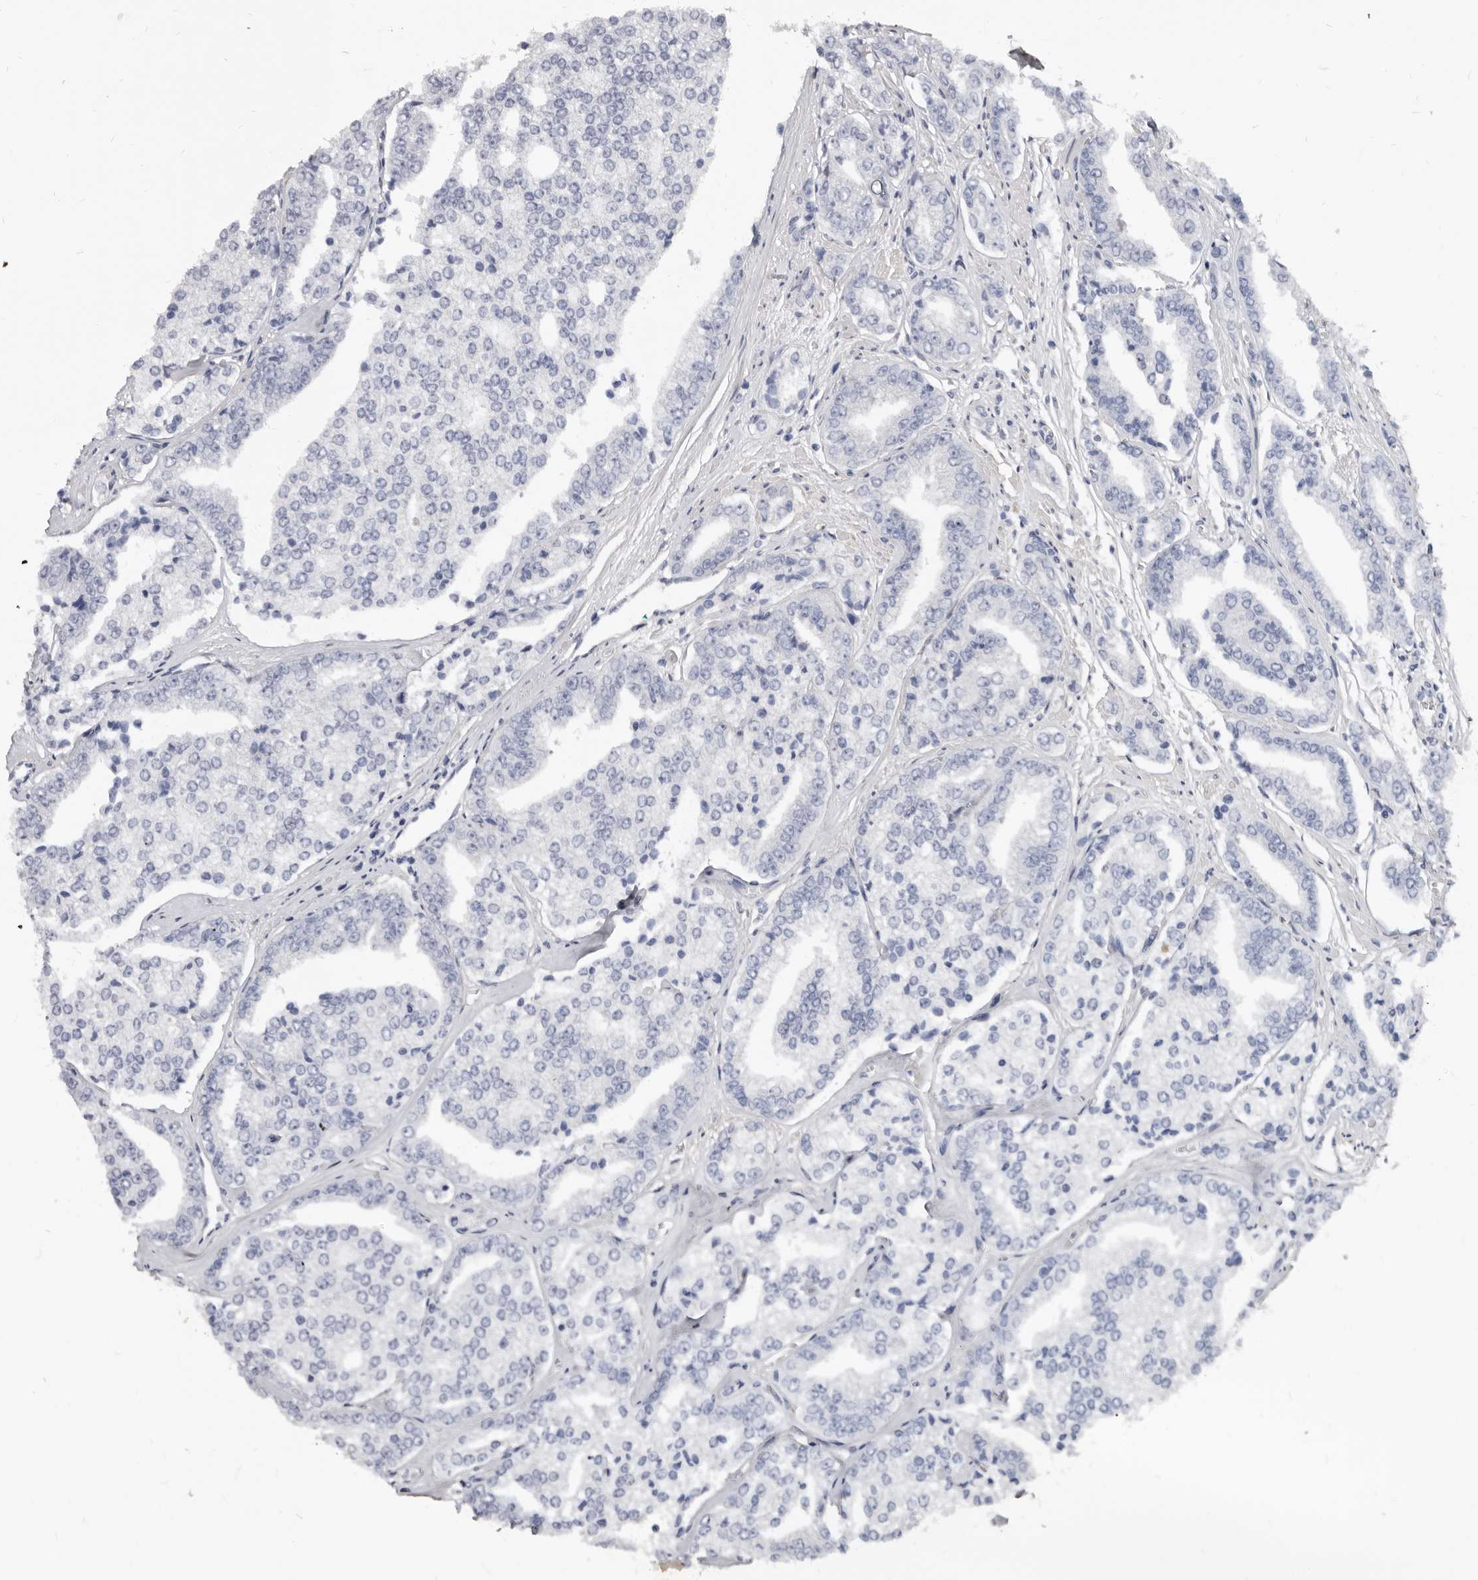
{"staining": {"intensity": "negative", "quantity": "none", "location": "none"}, "tissue": "prostate cancer", "cell_type": "Tumor cells", "image_type": "cancer", "snomed": [{"axis": "morphology", "description": "Adenocarcinoma, High grade"}, {"axis": "topography", "description": "Prostate"}], "caption": "Prostate cancer was stained to show a protein in brown. There is no significant expression in tumor cells. The staining is performed using DAB (3,3'-diaminobenzidine) brown chromogen with nuclei counter-stained in using hematoxylin.", "gene": "KHDRBS2", "patient": {"sex": "male", "age": 71}}